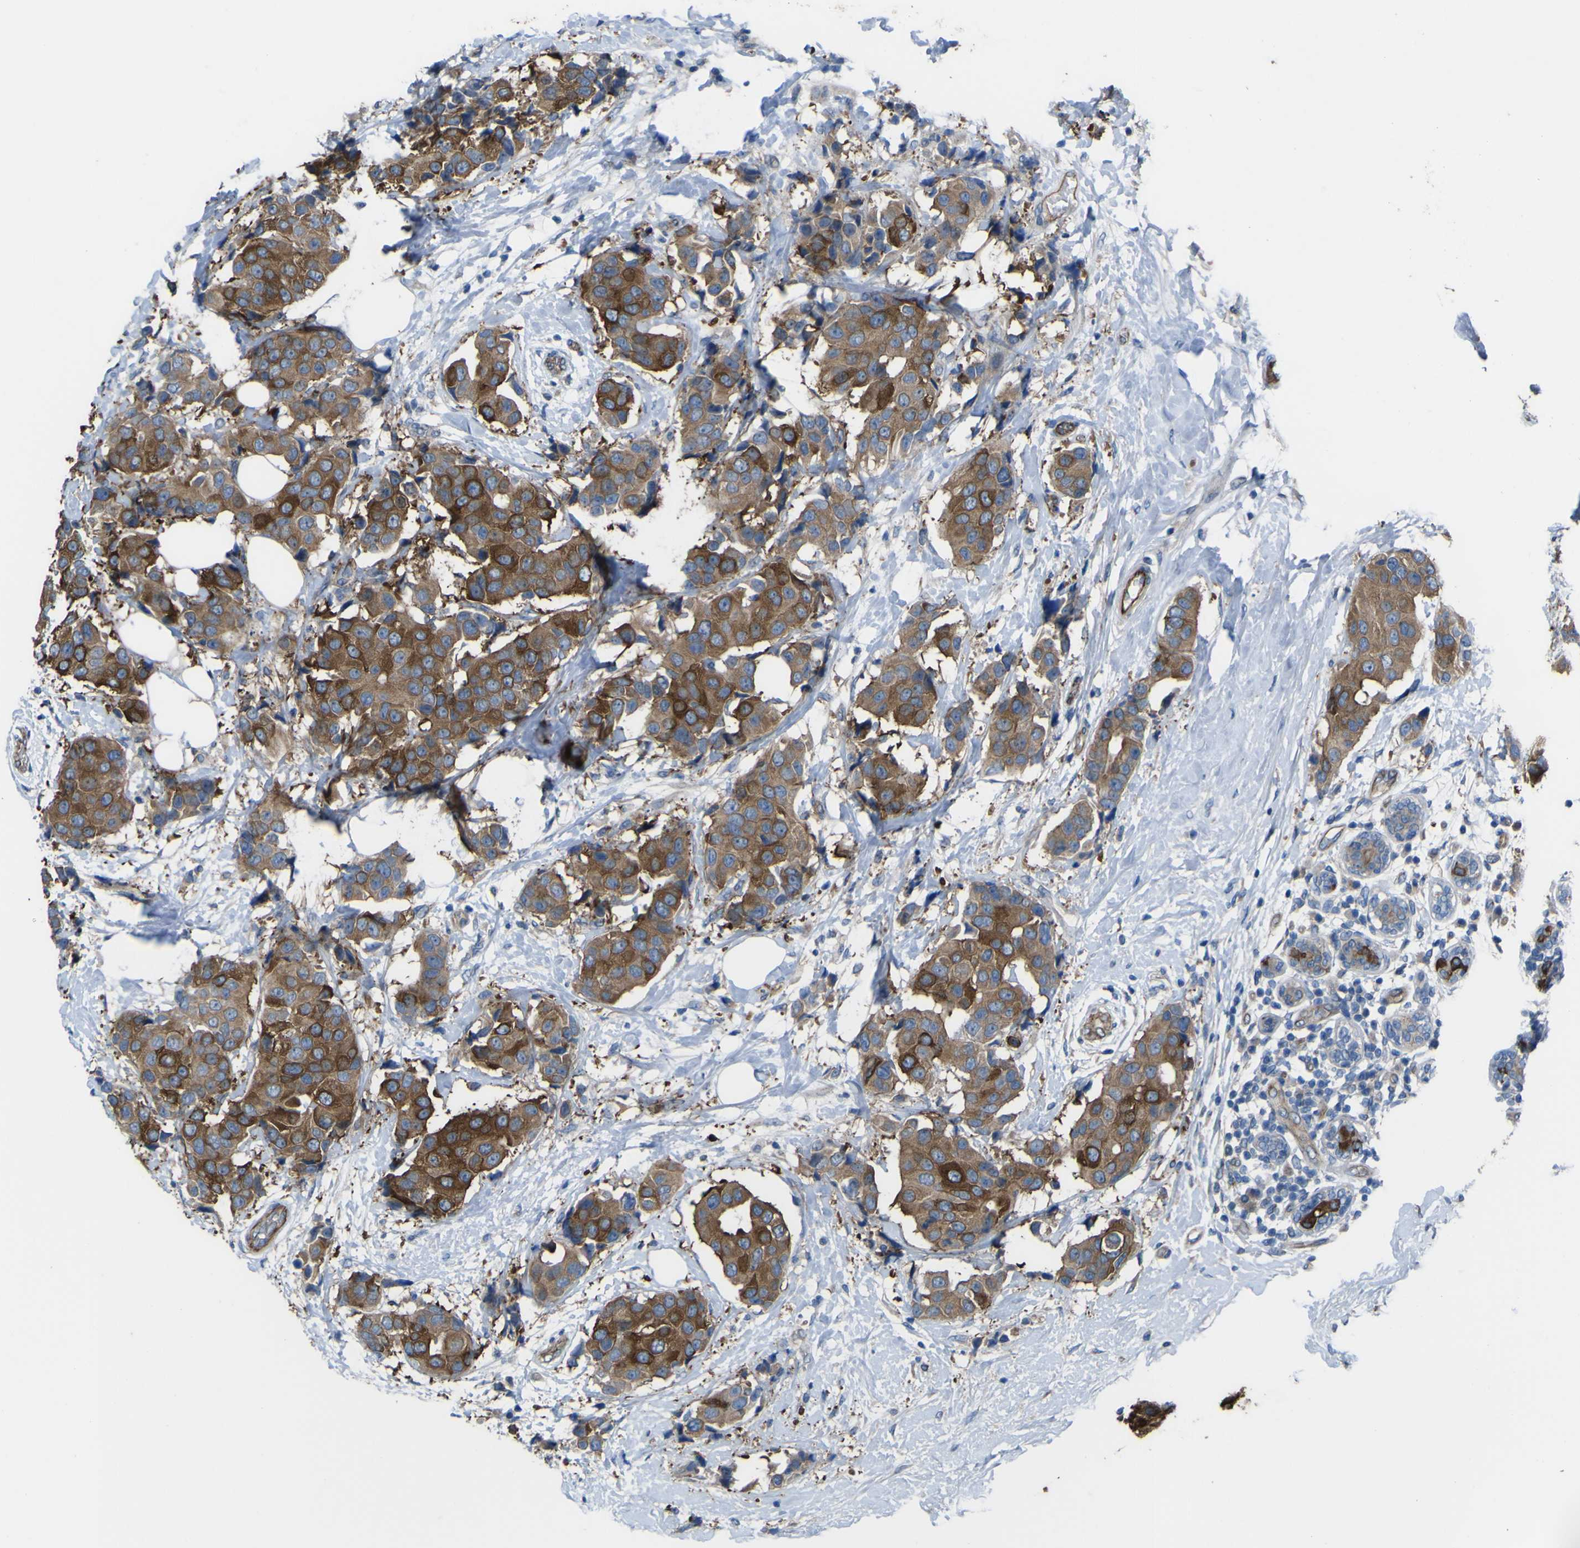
{"staining": {"intensity": "moderate", "quantity": ">75%", "location": "cytoplasmic/membranous"}, "tissue": "breast cancer", "cell_type": "Tumor cells", "image_type": "cancer", "snomed": [{"axis": "morphology", "description": "Normal tissue, NOS"}, {"axis": "morphology", "description": "Duct carcinoma"}, {"axis": "topography", "description": "Breast"}], "caption": "There is medium levels of moderate cytoplasmic/membranous positivity in tumor cells of breast intraductal carcinoma, as demonstrated by immunohistochemical staining (brown color).", "gene": "FBXO30", "patient": {"sex": "female", "age": 39}}